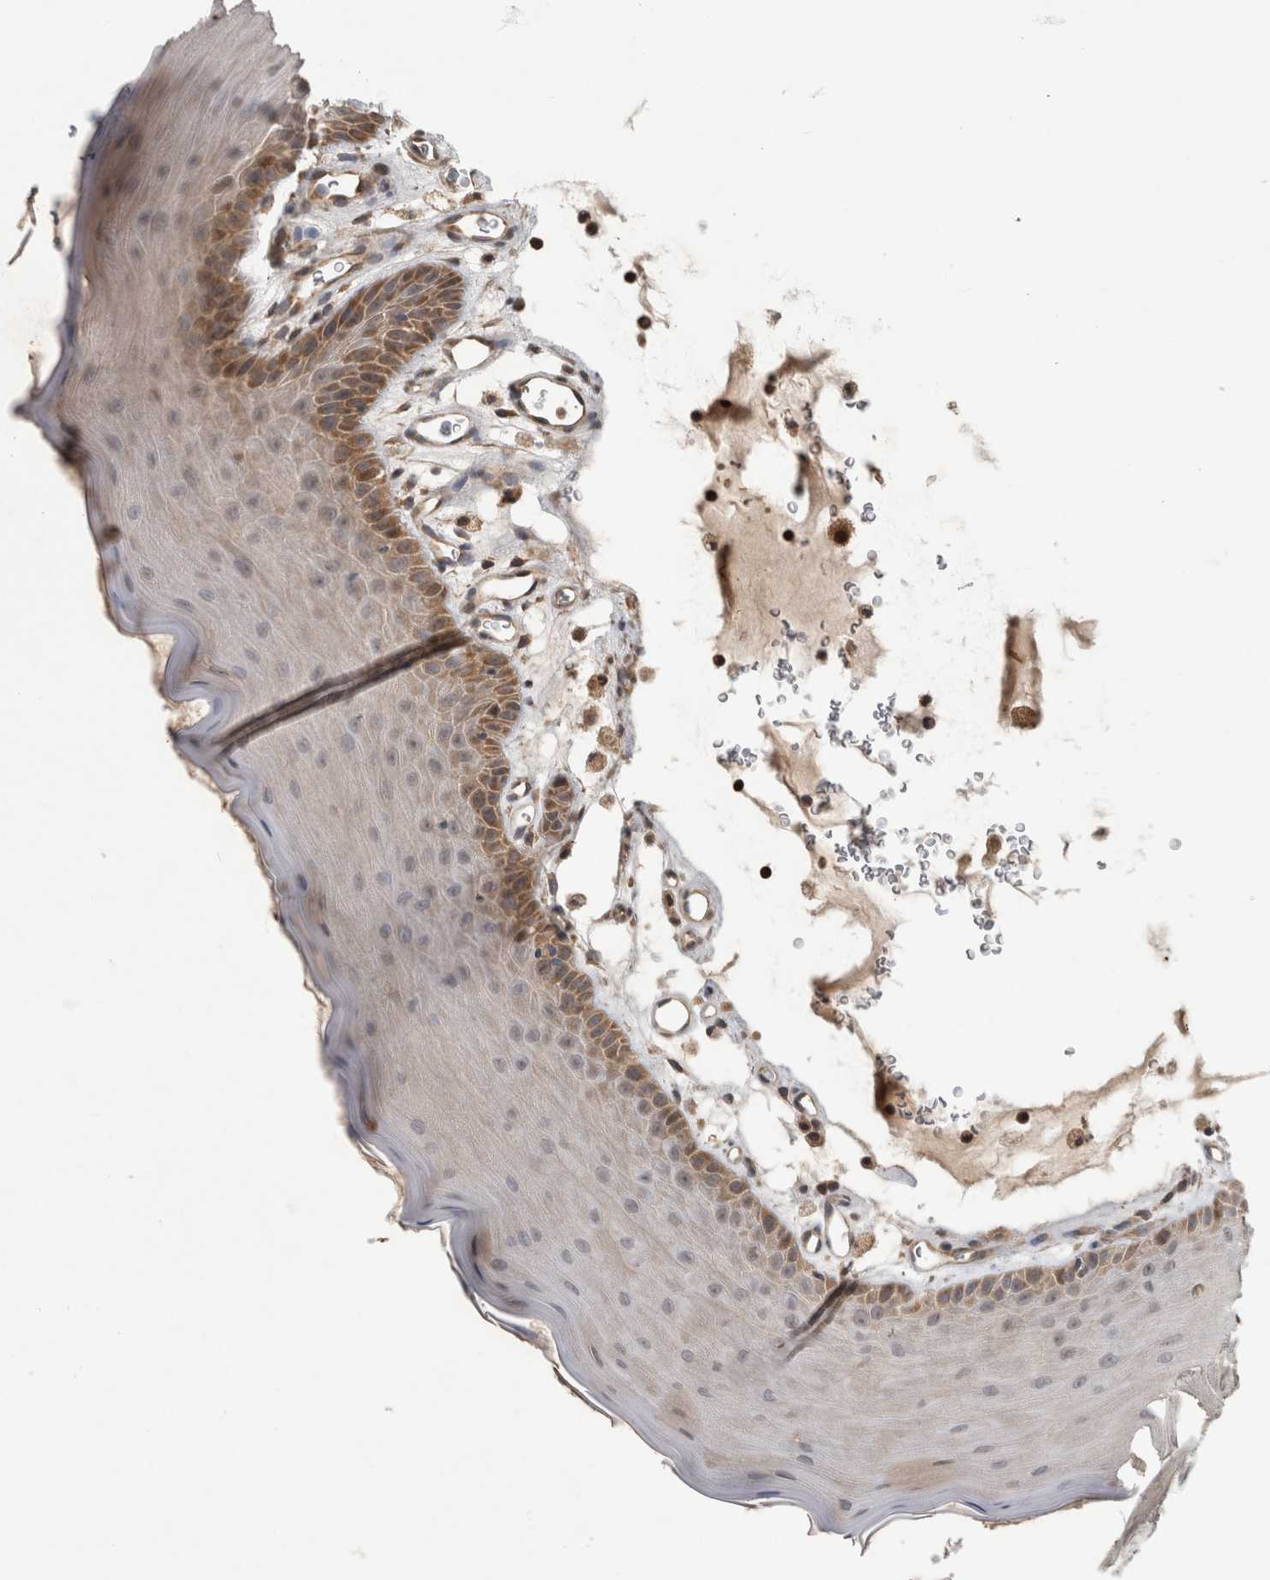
{"staining": {"intensity": "moderate", "quantity": "25%-75%", "location": "cytoplasmic/membranous"}, "tissue": "oral mucosa", "cell_type": "Squamous epithelial cells", "image_type": "normal", "snomed": [{"axis": "morphology", "description": "Normal tissue, NOS"}, {"axis": "topography", "description": "Oral tissue"}], "caption": "IHC micrograph of normal oral mucosa: oral mucosa stained using IHC shows medium levels of moderate protein expression localized specifically in the cytoplasmic/membranous of squamous epithelial cells, appearing as a cytoplasmic/membranous brown color.", "gene": "TRMT61B", "patient": {"sex": "male", "age": 13}}